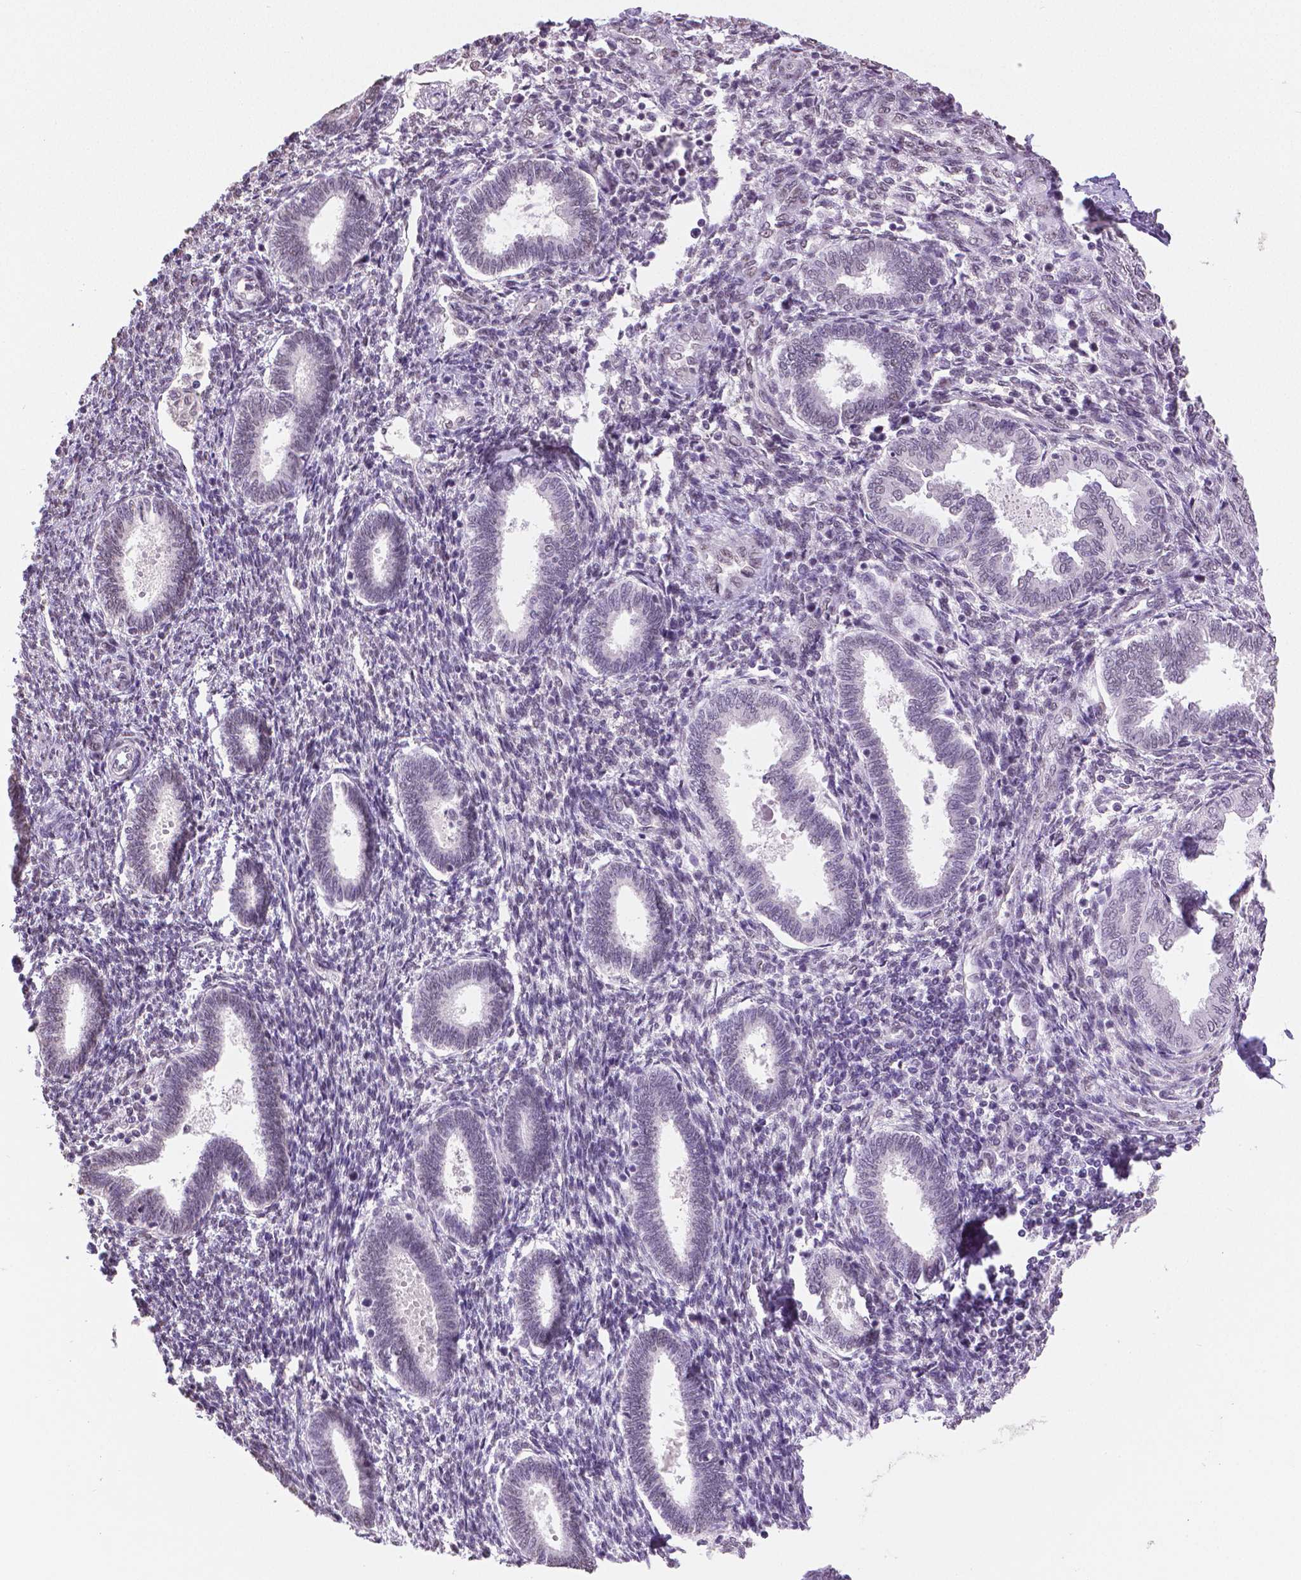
{"staining": {"intensity": "negative", "quantity": "none", "location": "none"}, "tissue": "endometrium", "cell_type": "Cells in endometrial stroma", "image_type": "normal", "snomed": [{"axis": "morphology", "description": "Normal tissue, NOS"}, {"axis": "topography", "description": "Endometrium"}], "caption": "Immunohistochemical staining of benign endometrium exhibits no significant positivity in cells in endometrial stroma. (Stains: DAB (3,3'-diaminobenzidine) immunohistochemistry with hematoxylin counter stain, Microscopy: brightfield microscopy at high magnification).", "gene": "IGF2BP1", "patient": {"sex": "female", "age": 42}}